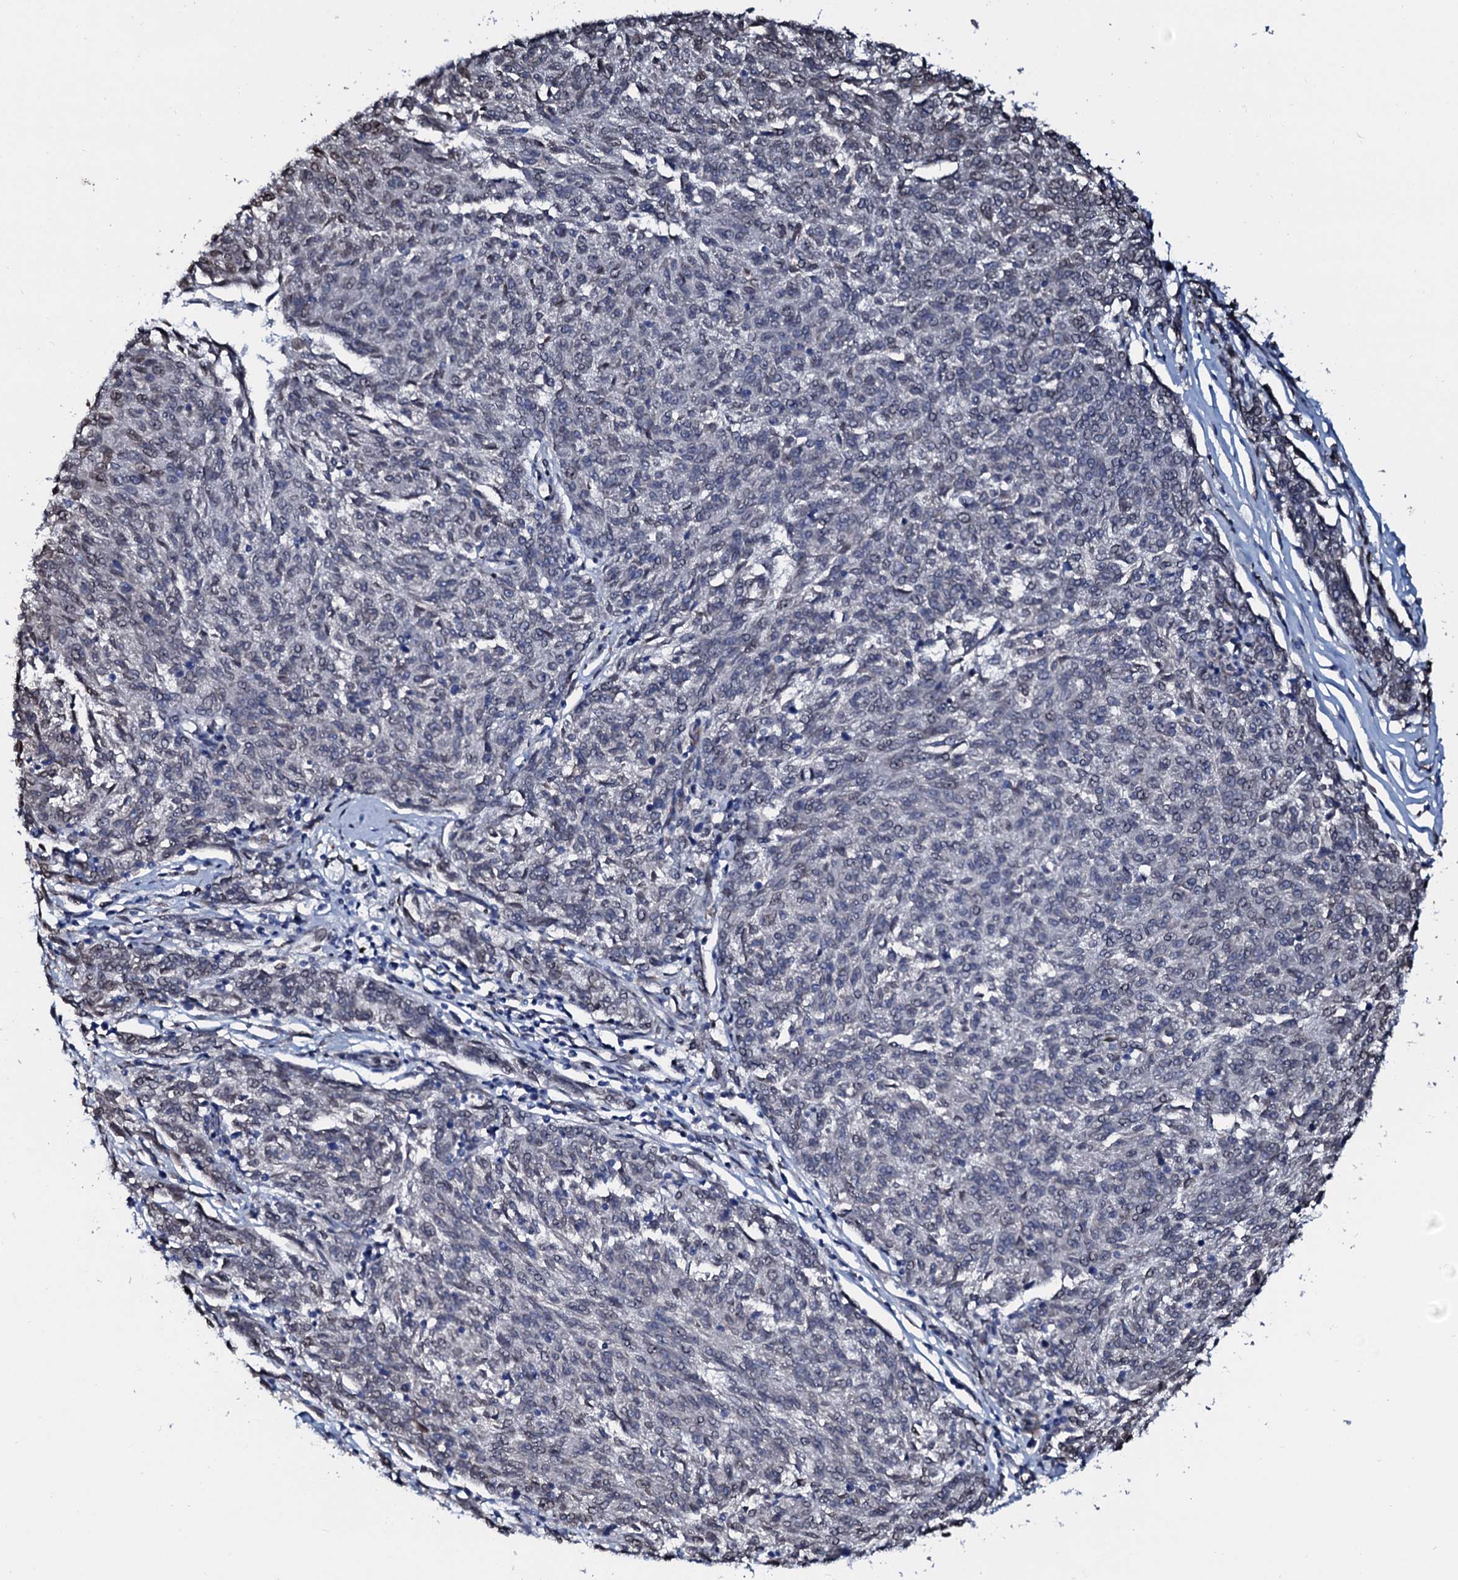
{"staining": {"intensity": "negative", "quantity": "none", "location": "none"}, "tissue": "melanoma", "cell_type": "Tumor cells", "image_type": "cancer", "snomed": [{"axis": "morphology", "description": "Malignant melanoma, NOS"}, {"axis": "topography", "description": "Skin"}], "caption": "Tumor cells are negative for protein expression in human melanoma. (DAB IHC, high magnification).", "gene": "NRP2", "patient": {"sex": "female", "age": 72}}